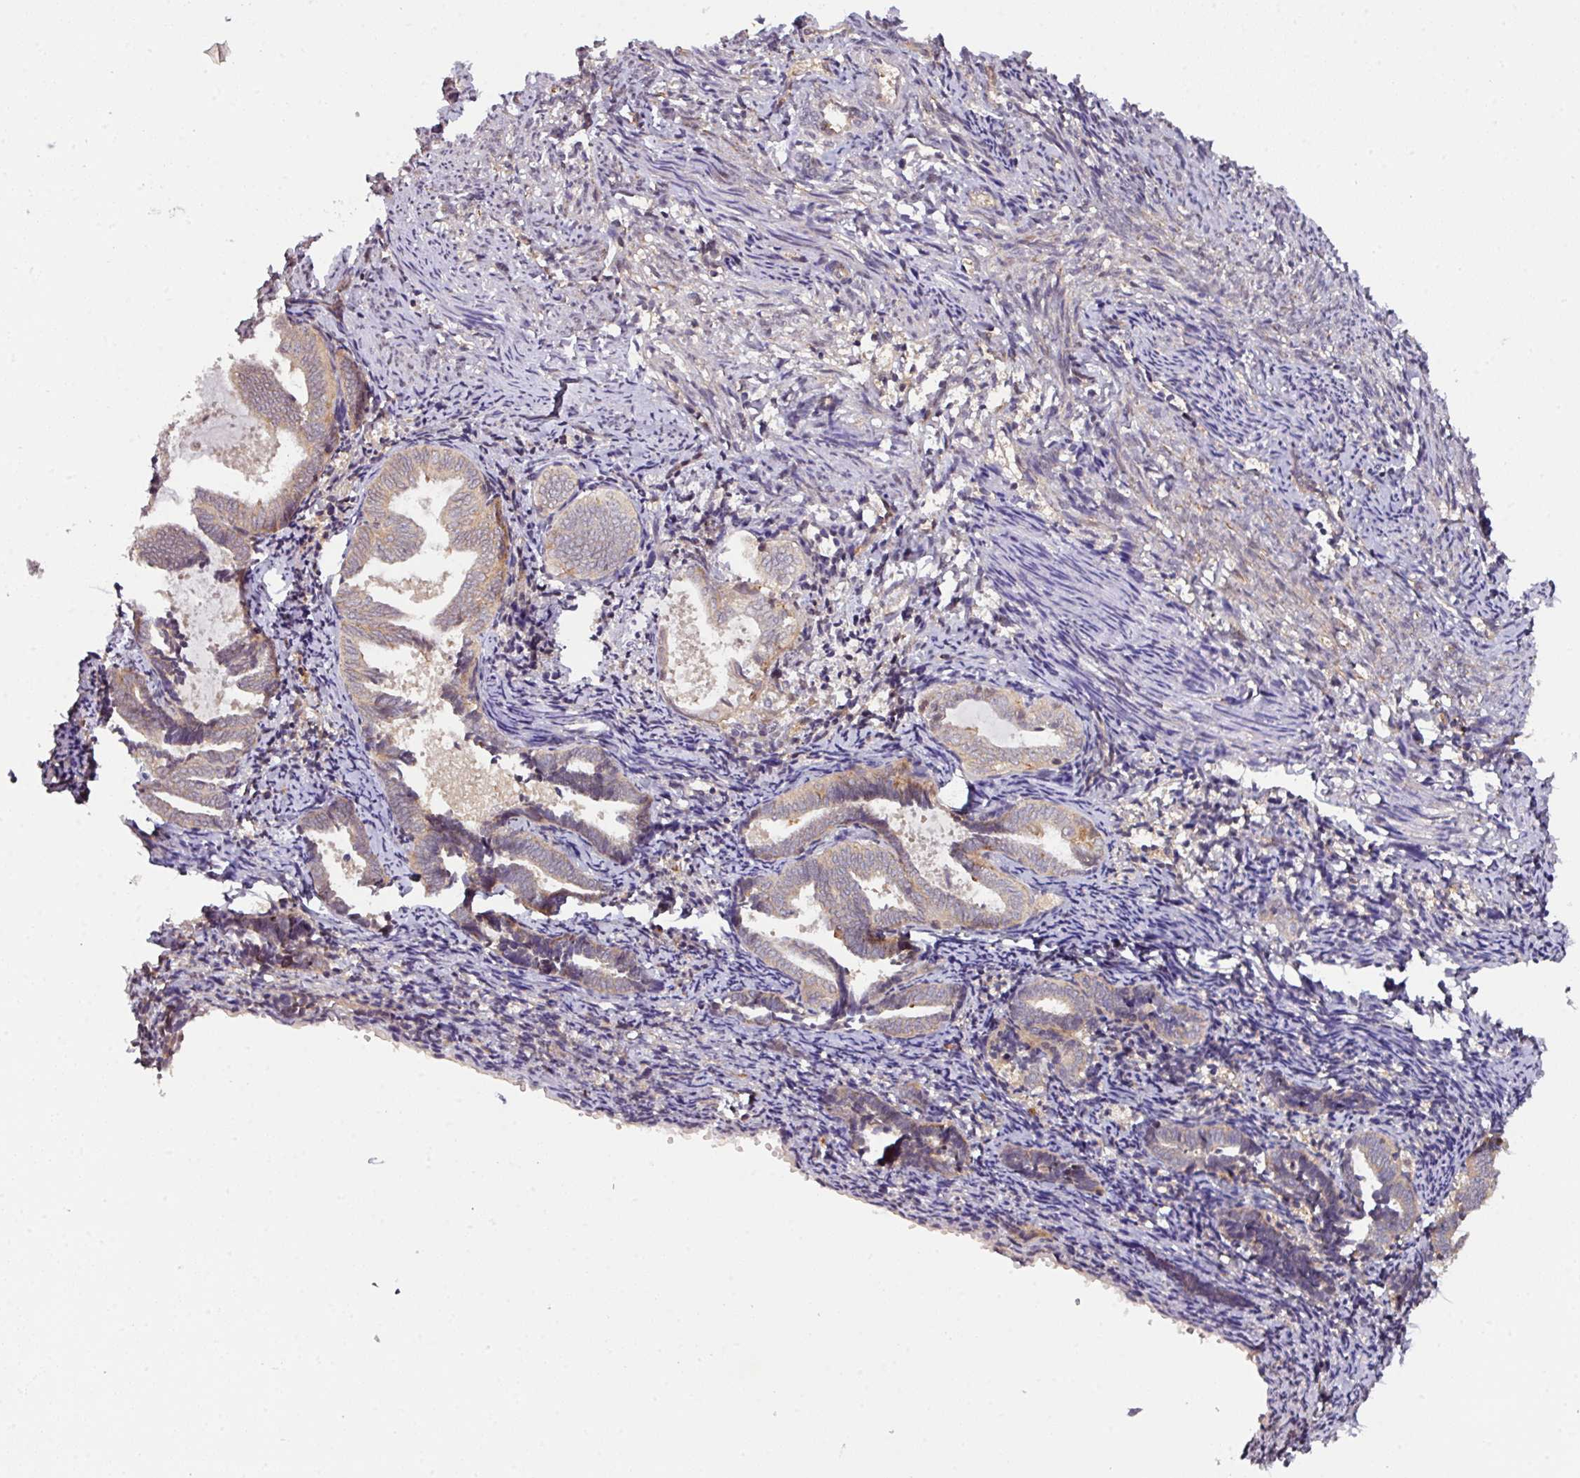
{"staining": {"intensity": "weak", "quantity": "25%-75%", "location": "cytoplasmic/membranous"}, "tissue": "endometrium", "cell_type": "Cells in endometrial stroma", "image_type": "normal", "snomed": [{"axis": "morphology", "description": "Normal tissue, NOS"}, {"axis": "topography", "description": "Endometrium"}], "caption": "Endometrium stained for a protein (brown) shows weak cytoplasmic/membranous positive staining in approximately 25%-75% of cells in endometrial stroma.", "gene": "CYFIP2", "patient": {"sex": "female", "age": 54}}